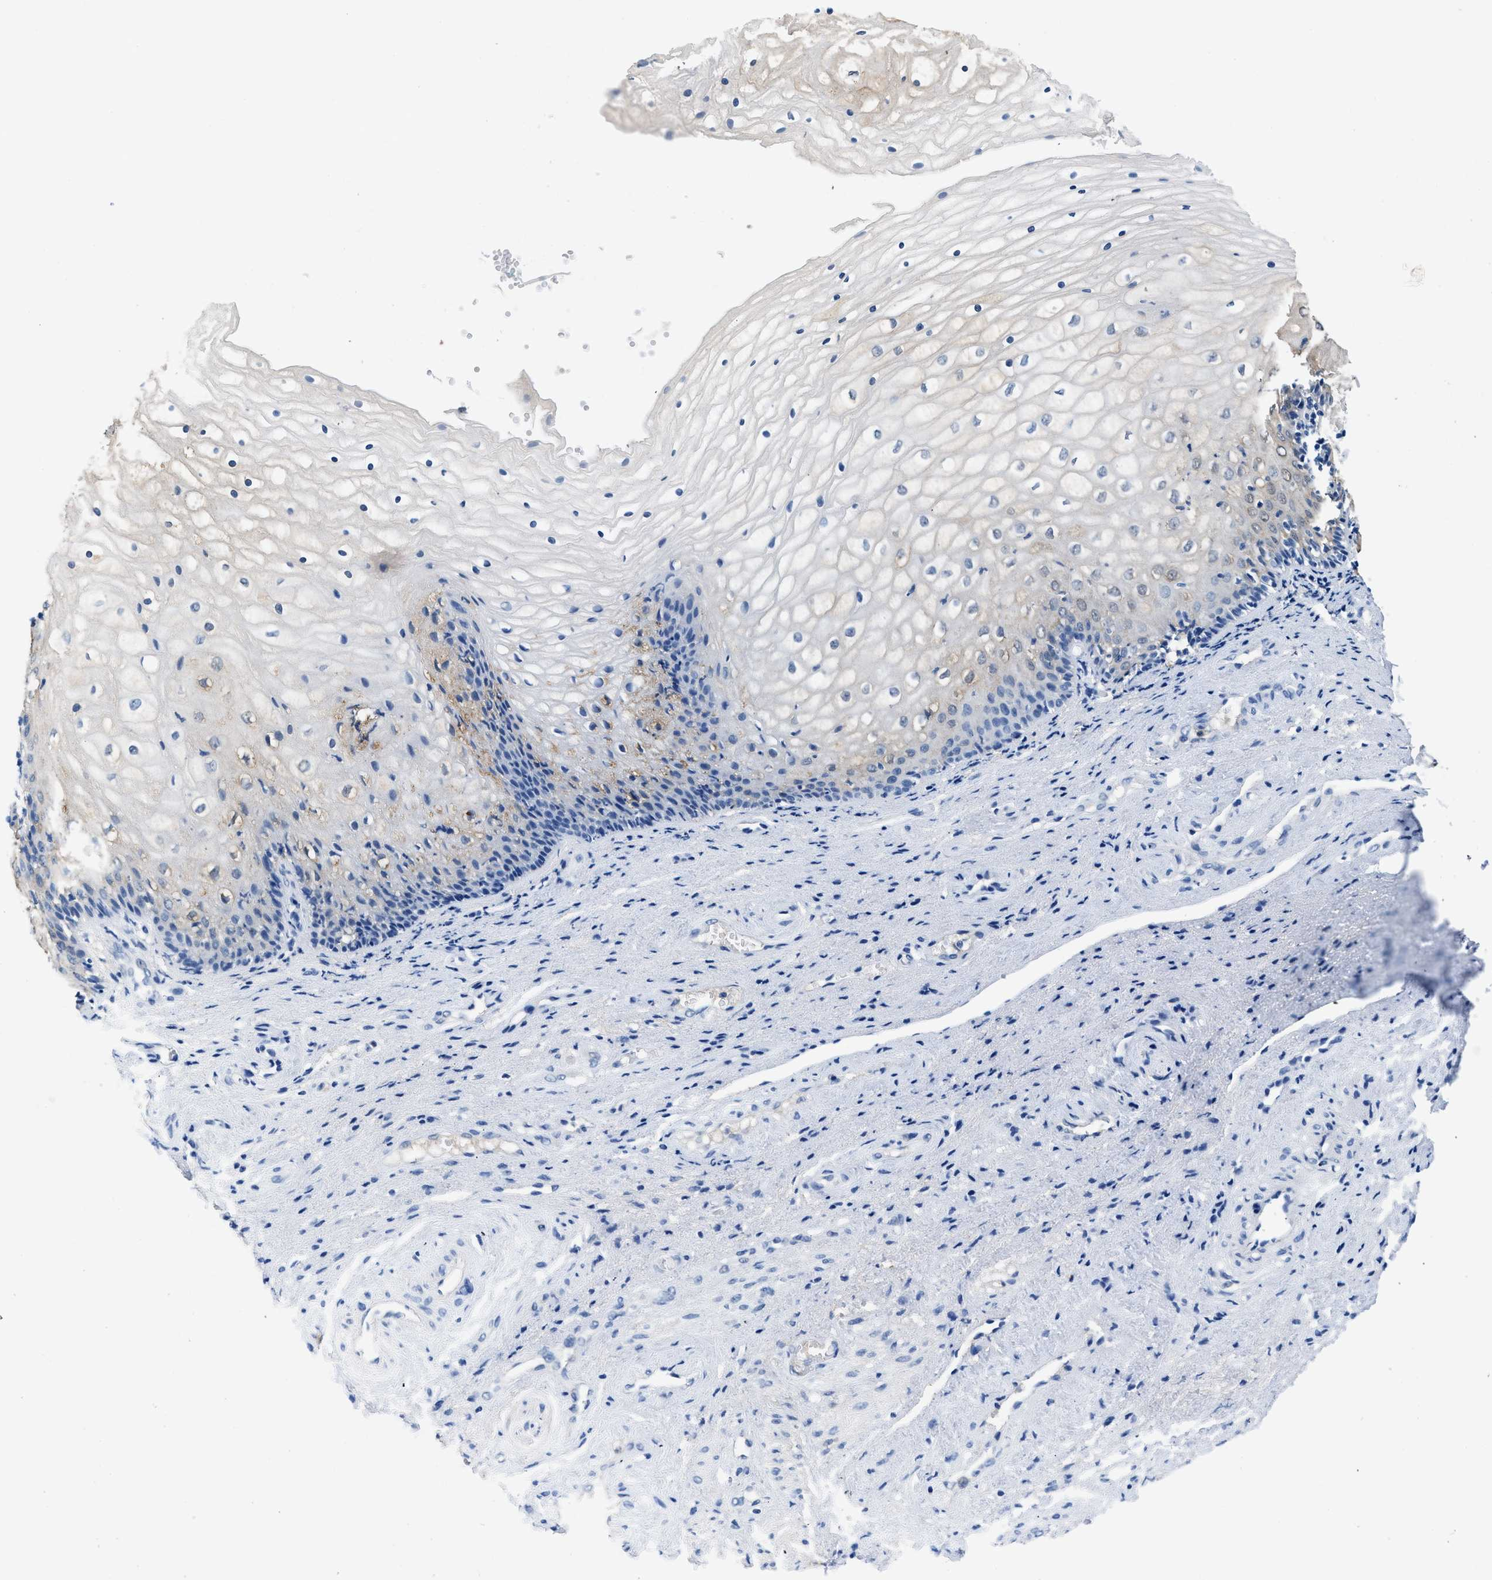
{"staining": {"intensity": "weak", "quantity": "<25%", "location": "cytoplasmic/membranous"}, "tissue": "vagina", "cell_type": "Squamous epithelial cells", "image_type": "normal", "snomed": [{"axis": "morphology", "description": "Normal tissue, NOS"}, {"axis": "topography", "description": "Vagina"}], "caption": "DAB immunohistochemical staining of benign vagina demonstrates no significant positivity in squamous epithelial cells.", "gene": "FADS6", "patient": {"sex": "female", "age": 34}}